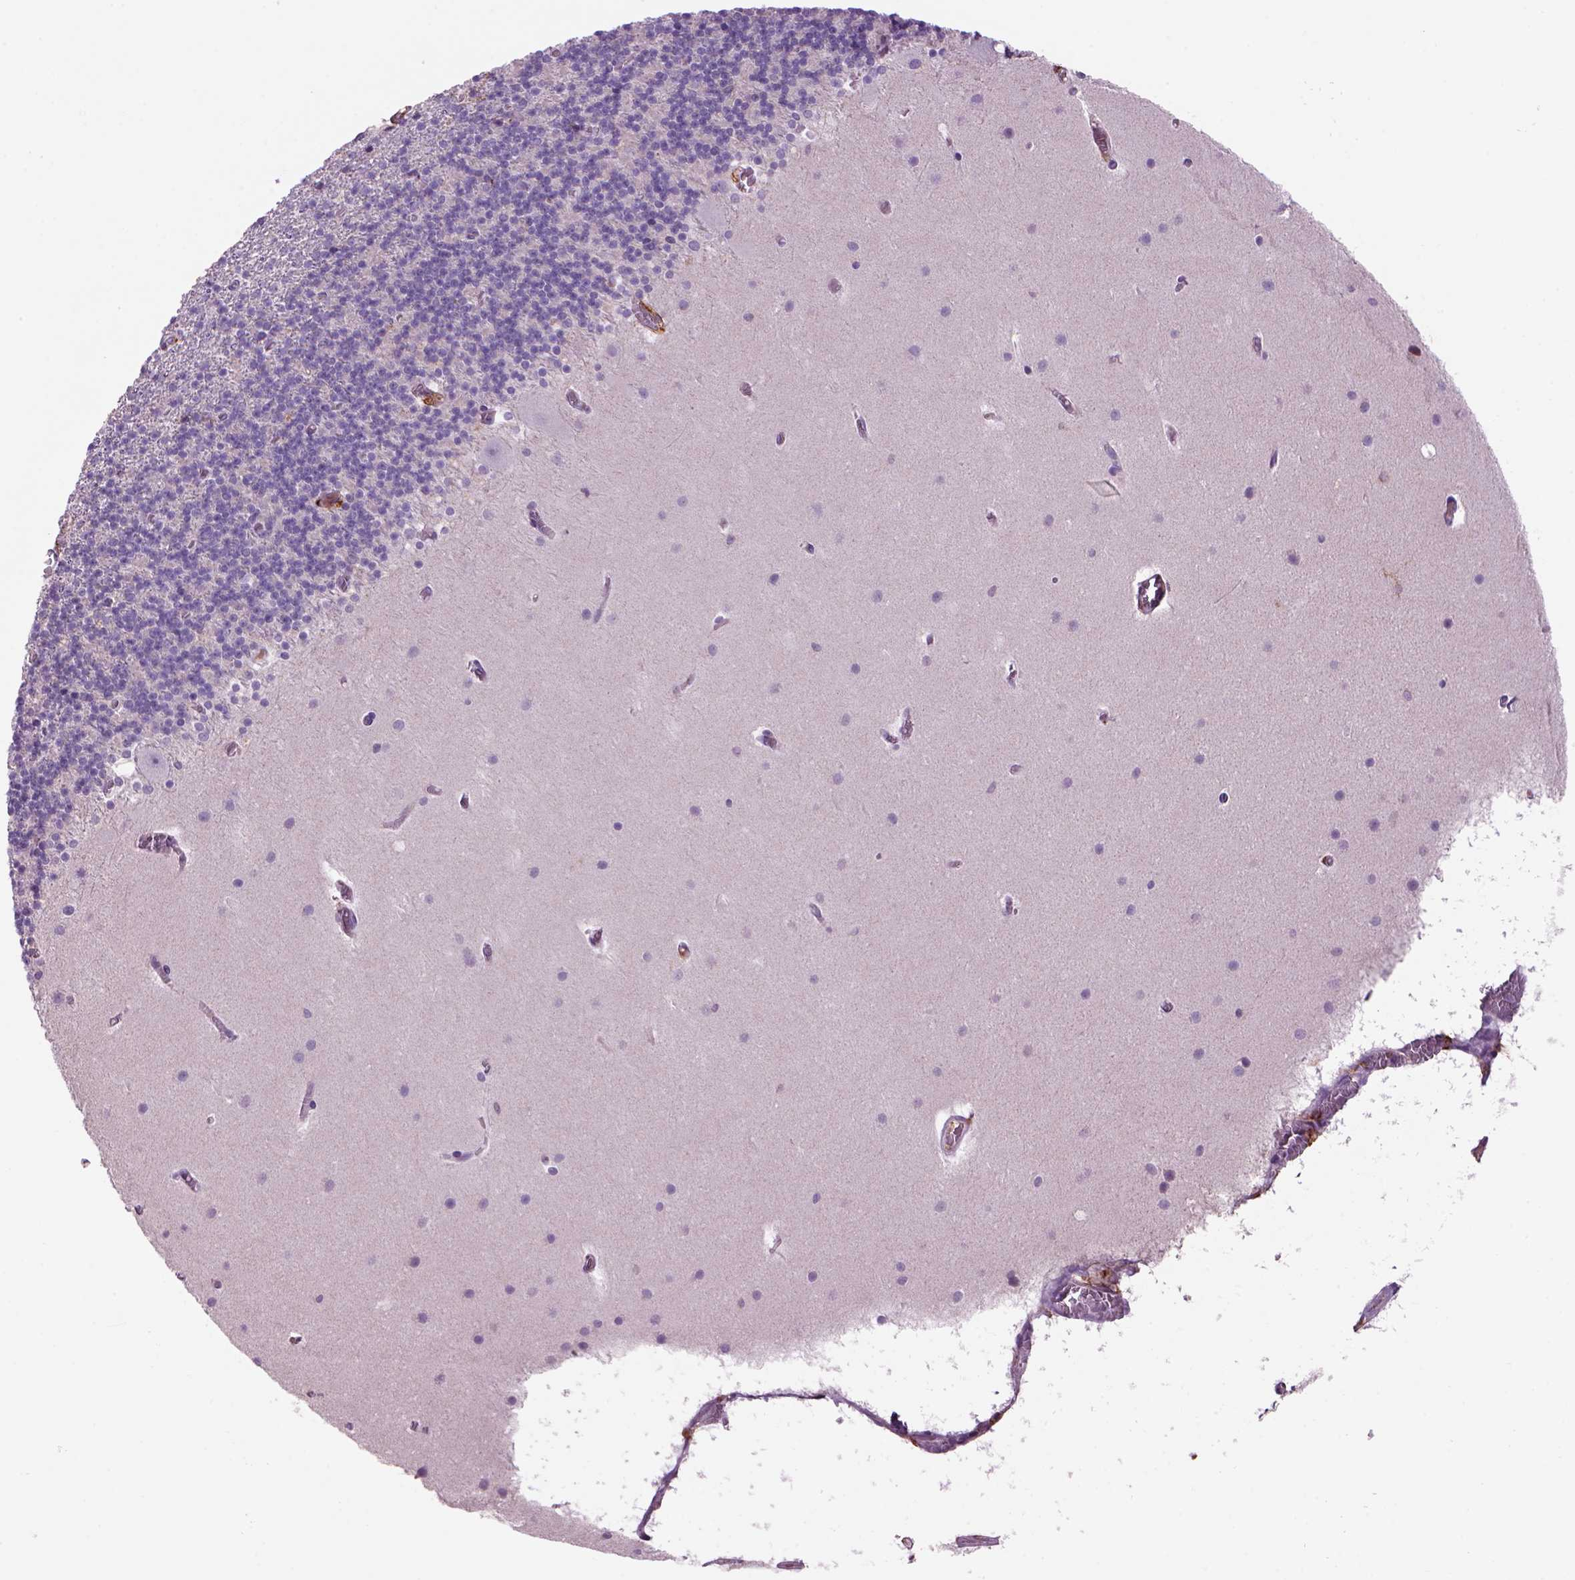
{"staining": {"intensity": "negative", "quantity": "none", "location": "none"}, "tissue": "cerebellum", "cell_type": "Cells in granular layer", "image_type": "normal", "snomed": [{"axis": "morphology", "description": "Normal tissue, NOS"}, {"axis": "topography", "description": "Cerebellum"}], "caption": "Normal cerebellum was stained to show a protein in brown. There is no significant positivity in cells in granular layer. The staining is performed using DAB (3,3'-diaminobenzidine) brown chromogen with nuclei counter-stained in using hematoxylin.", "gene": "CD14", "patient": {"sex": "male", "age": 70}}